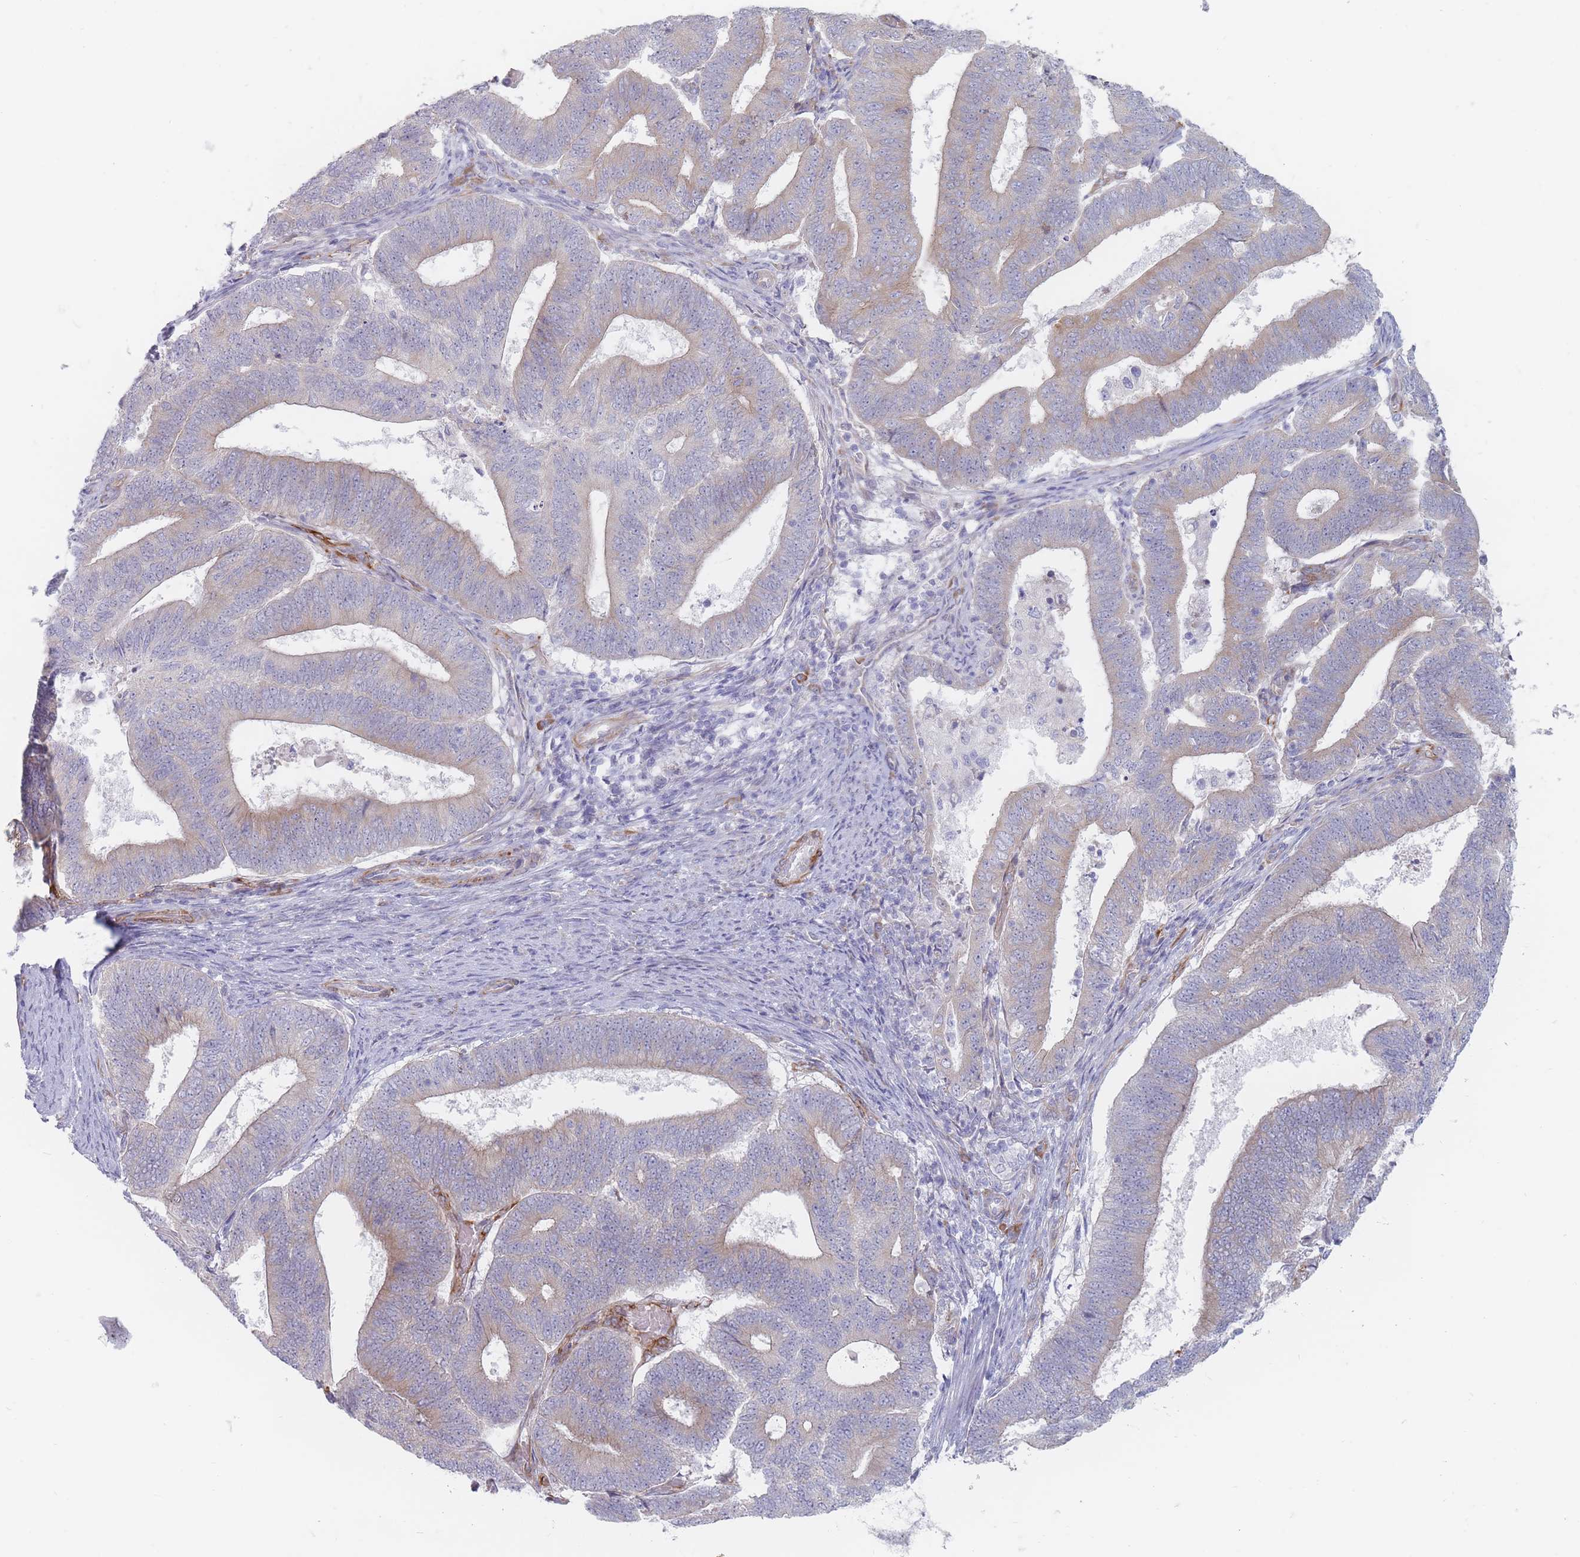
{"staining": {"intensity": "weak", "quantity": "25%-75%", "location": "cytoplasmic/membranous"}, "tissue": "endometrial cancer", "cell_type": "Tumor cells", "image_type": "cancer", "snomed": [{"axis": "morphology", "description": "Adenocarcinoma, NOS"}, {"axis": "topography", "description": "Endometrium"}], "caption": "Immunohistochemistry image of endometrial adenocarcinoma stained for a protein (brown), which exhibits low levels of weak cytoplasmic/membranous staining in approximately 25%-75% of tumor cells.", "gene": "ERBIN", "patient": {"sex": "female", "age": 70}}